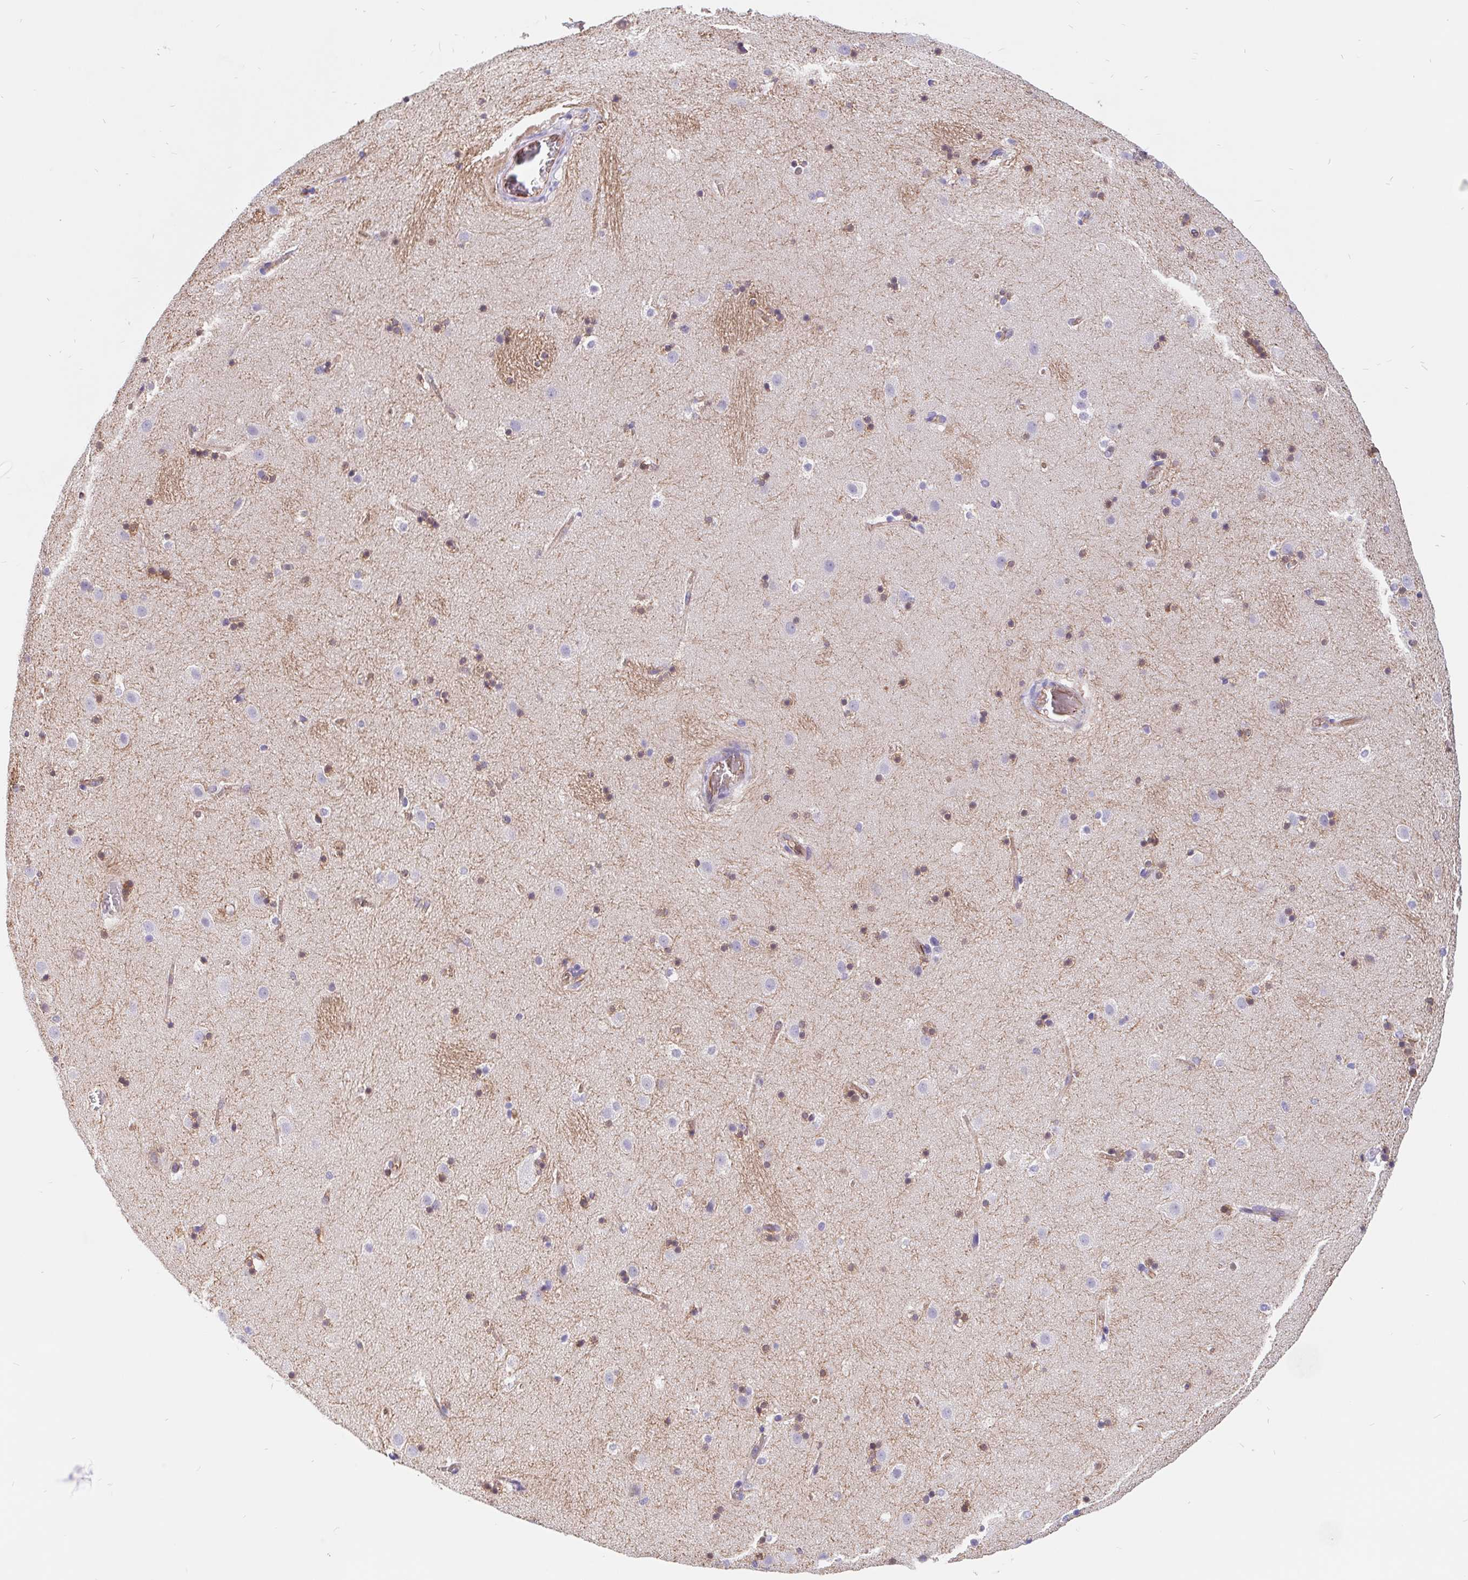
{"staining": {"intensity": "moderate", "quantity": "<25%", "location": "nuclear"}, "tissue": "caudate", "cell_type": "Glial cells", "image_type": "normal", "snomed": [{"axis": "morphology", "description": "Normal tissue, NOS"}, {"axis": "topography", "description": "Lateral ventricle wall"}], "caption": "Human caudate stained with a brown dye reveals moderate nuclear positive positivity in about <25% of glial cells.", "gene": "LIMCH1", "patient": {"sex": "male", "age": 37}}